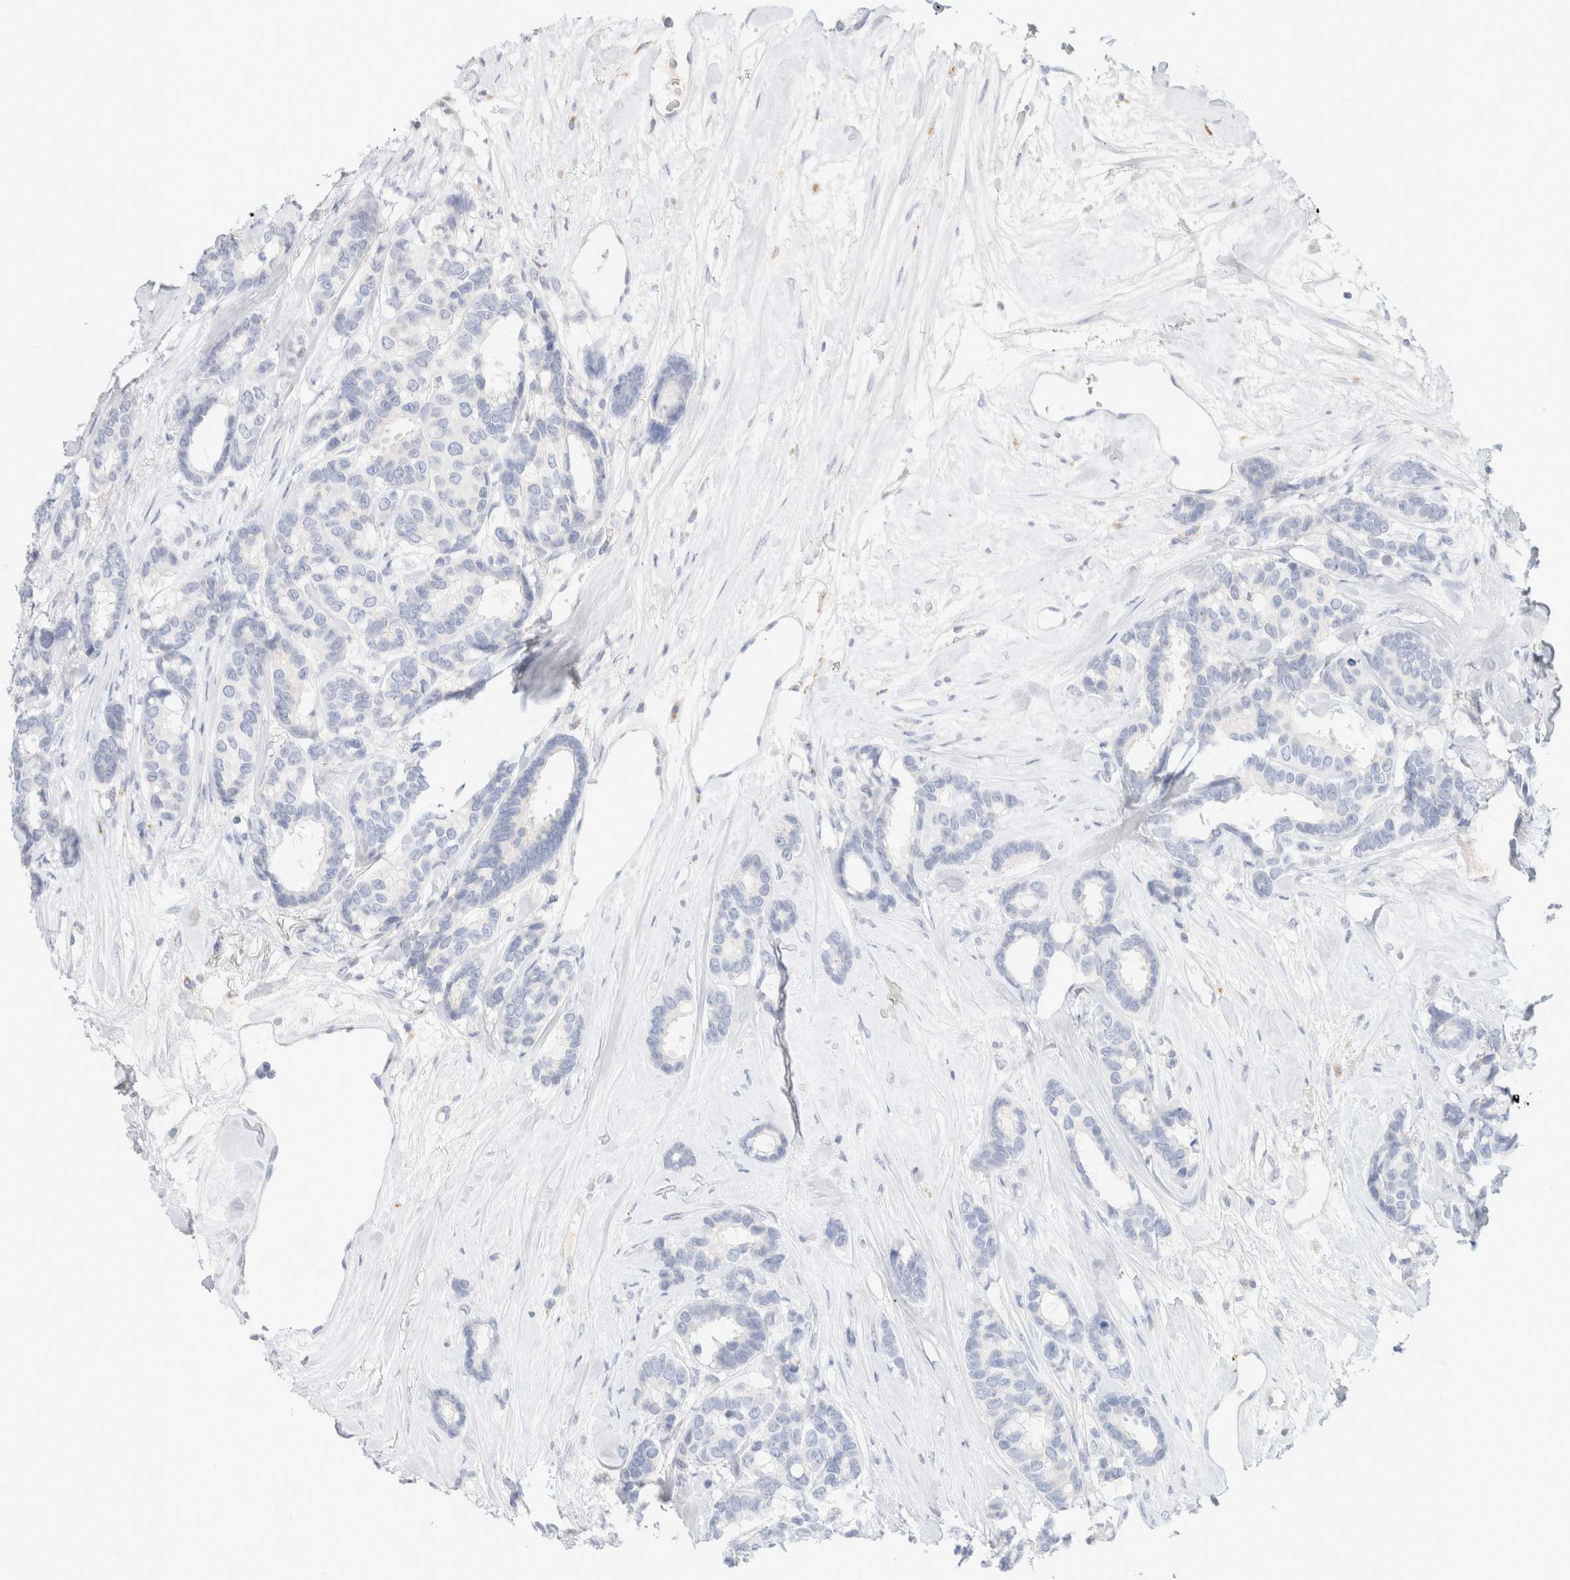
{"staining": {"intensity": "negative", "quantity": "none", "location": "none"}, "tissue": "breast cancer", "cell_type": "Tumor cells", "image_type": "cancer", "snomed": [{"axis": "morphology", "description": "Duct carcinoma"}, {"axis": "topography", "description": "Breast"}], "caption": "IHC of infiltrating ductal carcinoma (breast) shows no expression in tumor cells.", "gene": "CPQ", "patient": {"sex": "female", "age": 87}}